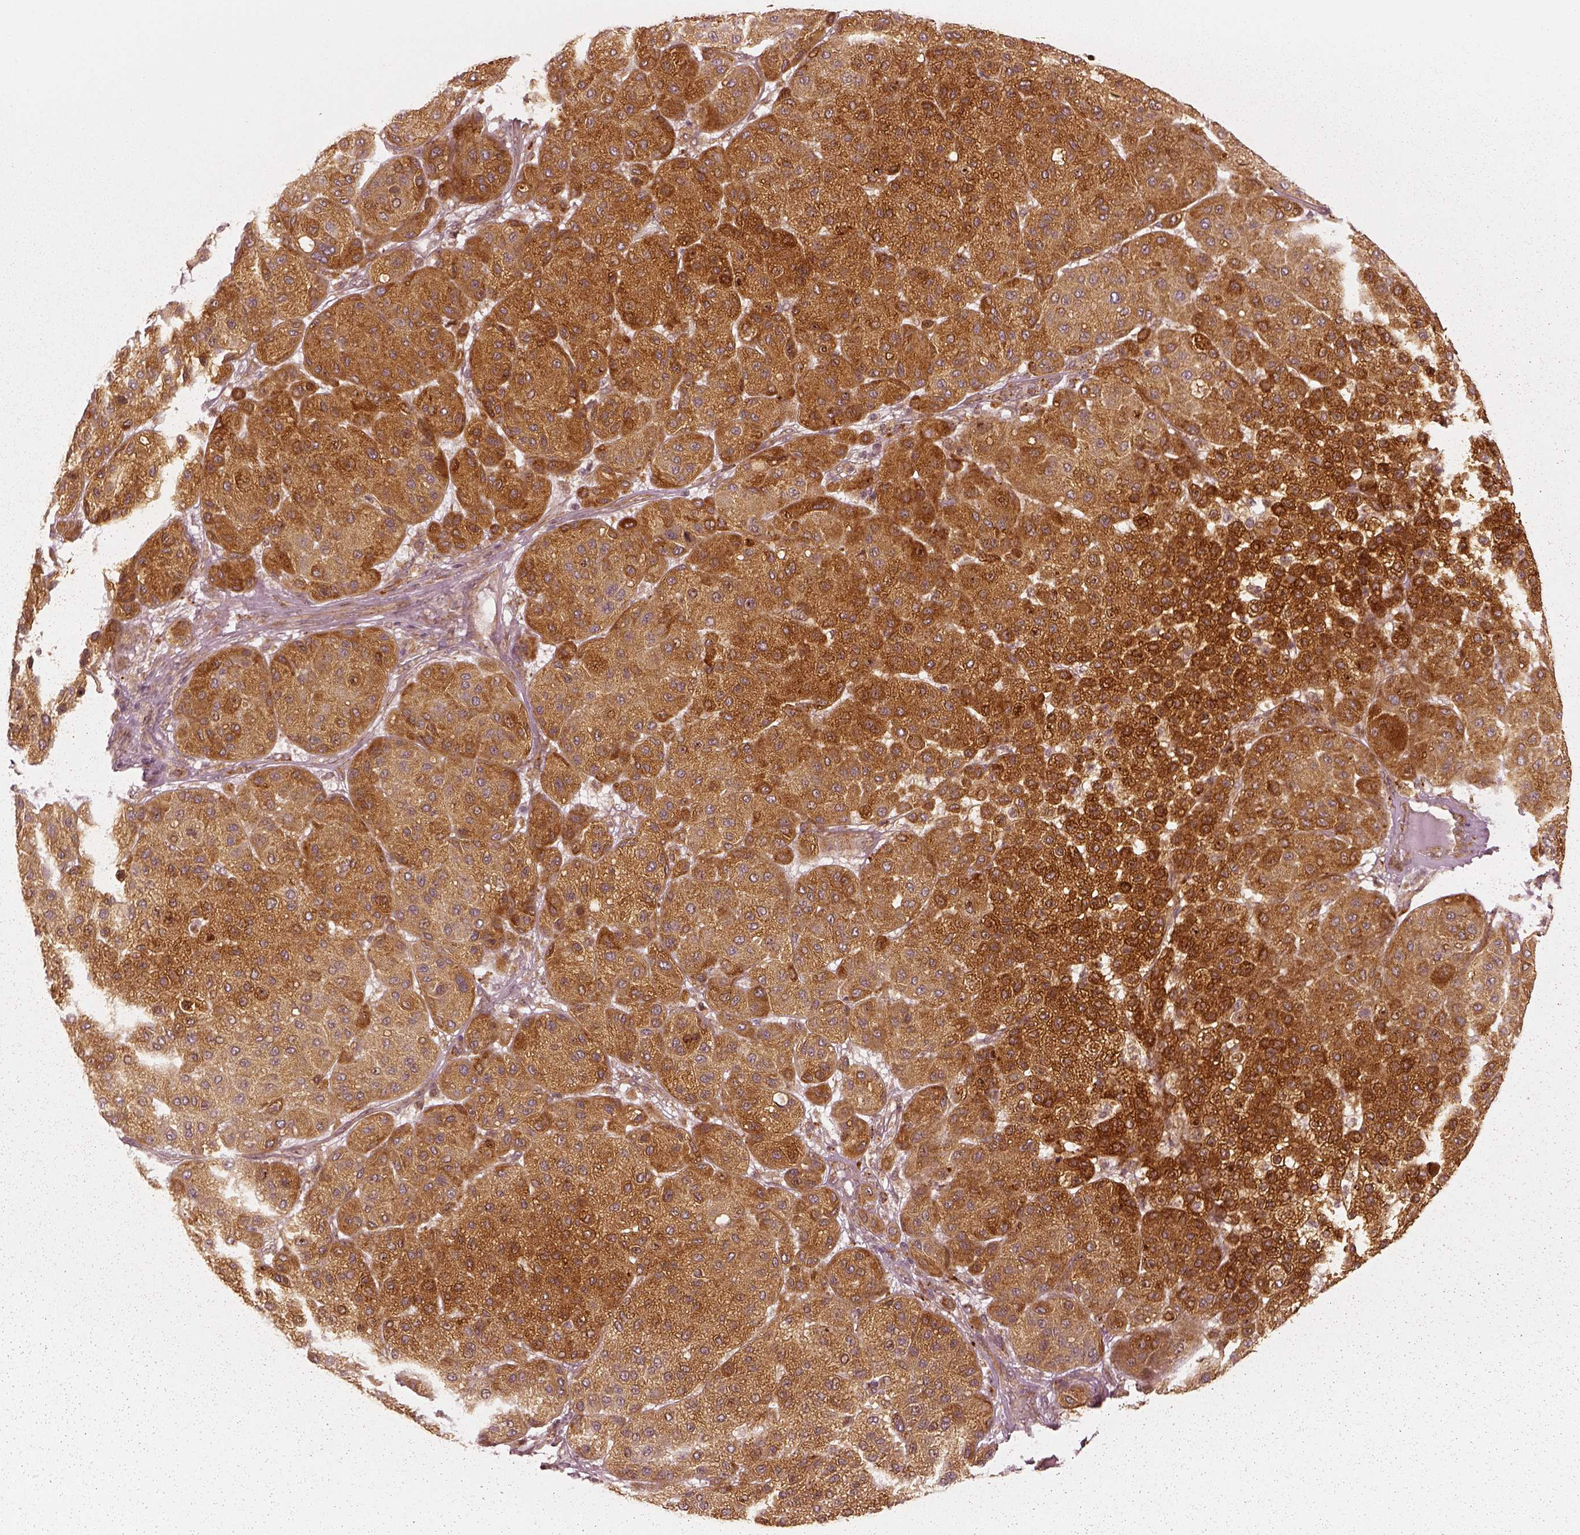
{"staining": {"intensity": "strong", "quantity": ">75%", "location": "cytoplasmic/membranous"}, "tissue": "melanoma", "cell_type": "Tumor cells", "image_type": "cancer", "snomed": [{"axis": "morphology", "description": "Malignant melanoma, Metastatic site"}, {"axis": "topography", "description": "Smooth muscle"}], "caption": "Malignant melanoma (metastatic site) stained with DAB (3,3'-diaminobenzidine) immunohistochemistry (IHC) exhibits high levels of strong cytoplasmic/membranous positivity in approximately >75% of tumor cells.", "gene": "SLC12A9", "patient": {"sex": "male", "age": 41}}